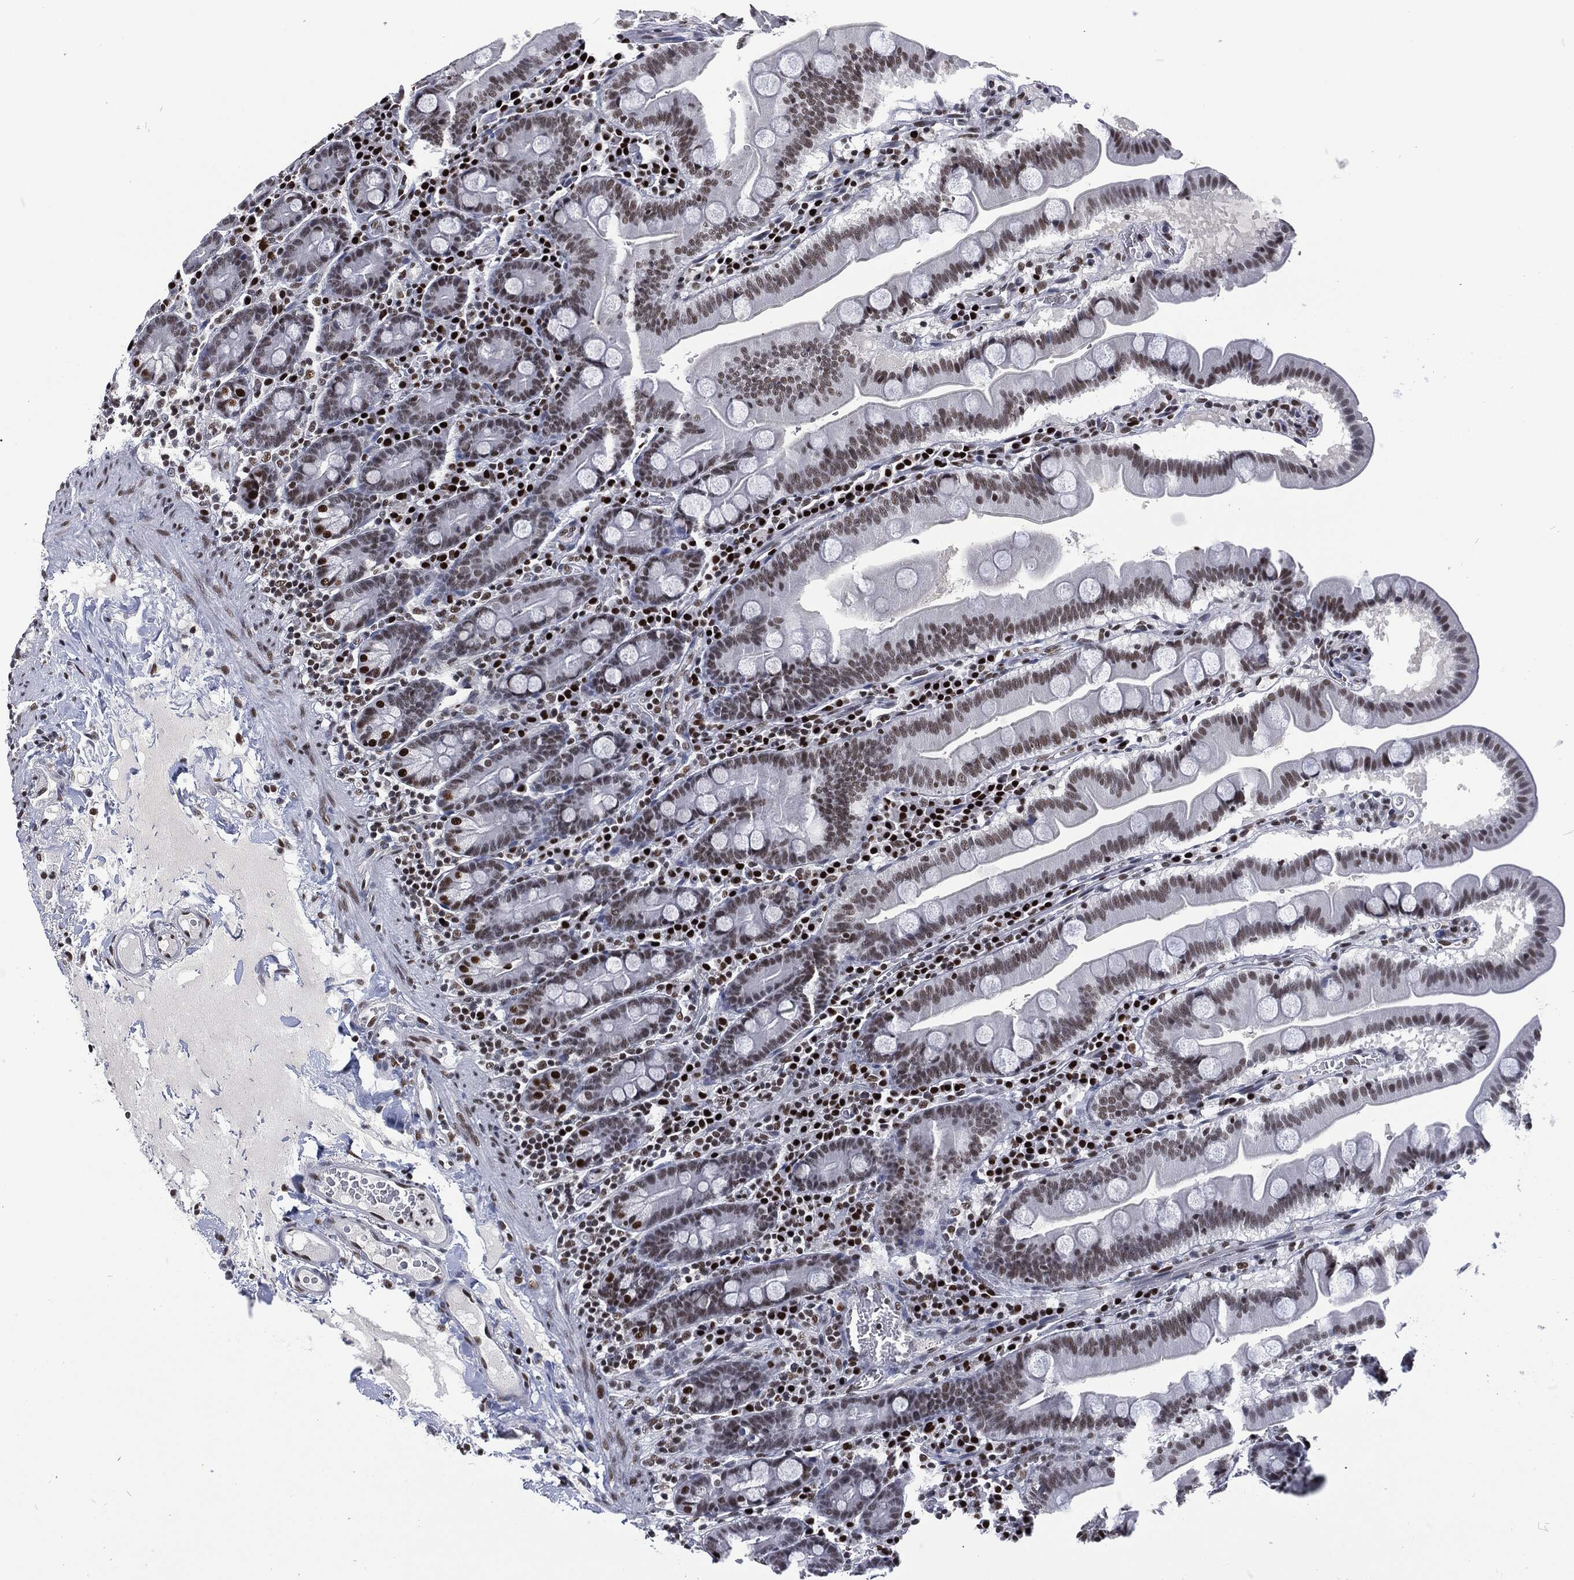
{"staining": {"intensity": "strong", "quantity": "<25%", "location": "nuclear"}, "tissue": "duodenum", "cell_type": "Glandular cells", "image_type": "normal", "snomed": [{"axis": "morphology", "description": "Normal tissue, NOS"}, {"axis": "topography", "description": "Duodenum"}], "caption": "A brown stain shows strong nuclear positivity of a protein in glandular cells of benign duodenum. The staining is performed using DAB brown chromogen to label protein expression. The nuclei are counter-stained blue using hematoxylin.", "gene": "DCPS", "patient": {"sex": "male", "age": 59}}